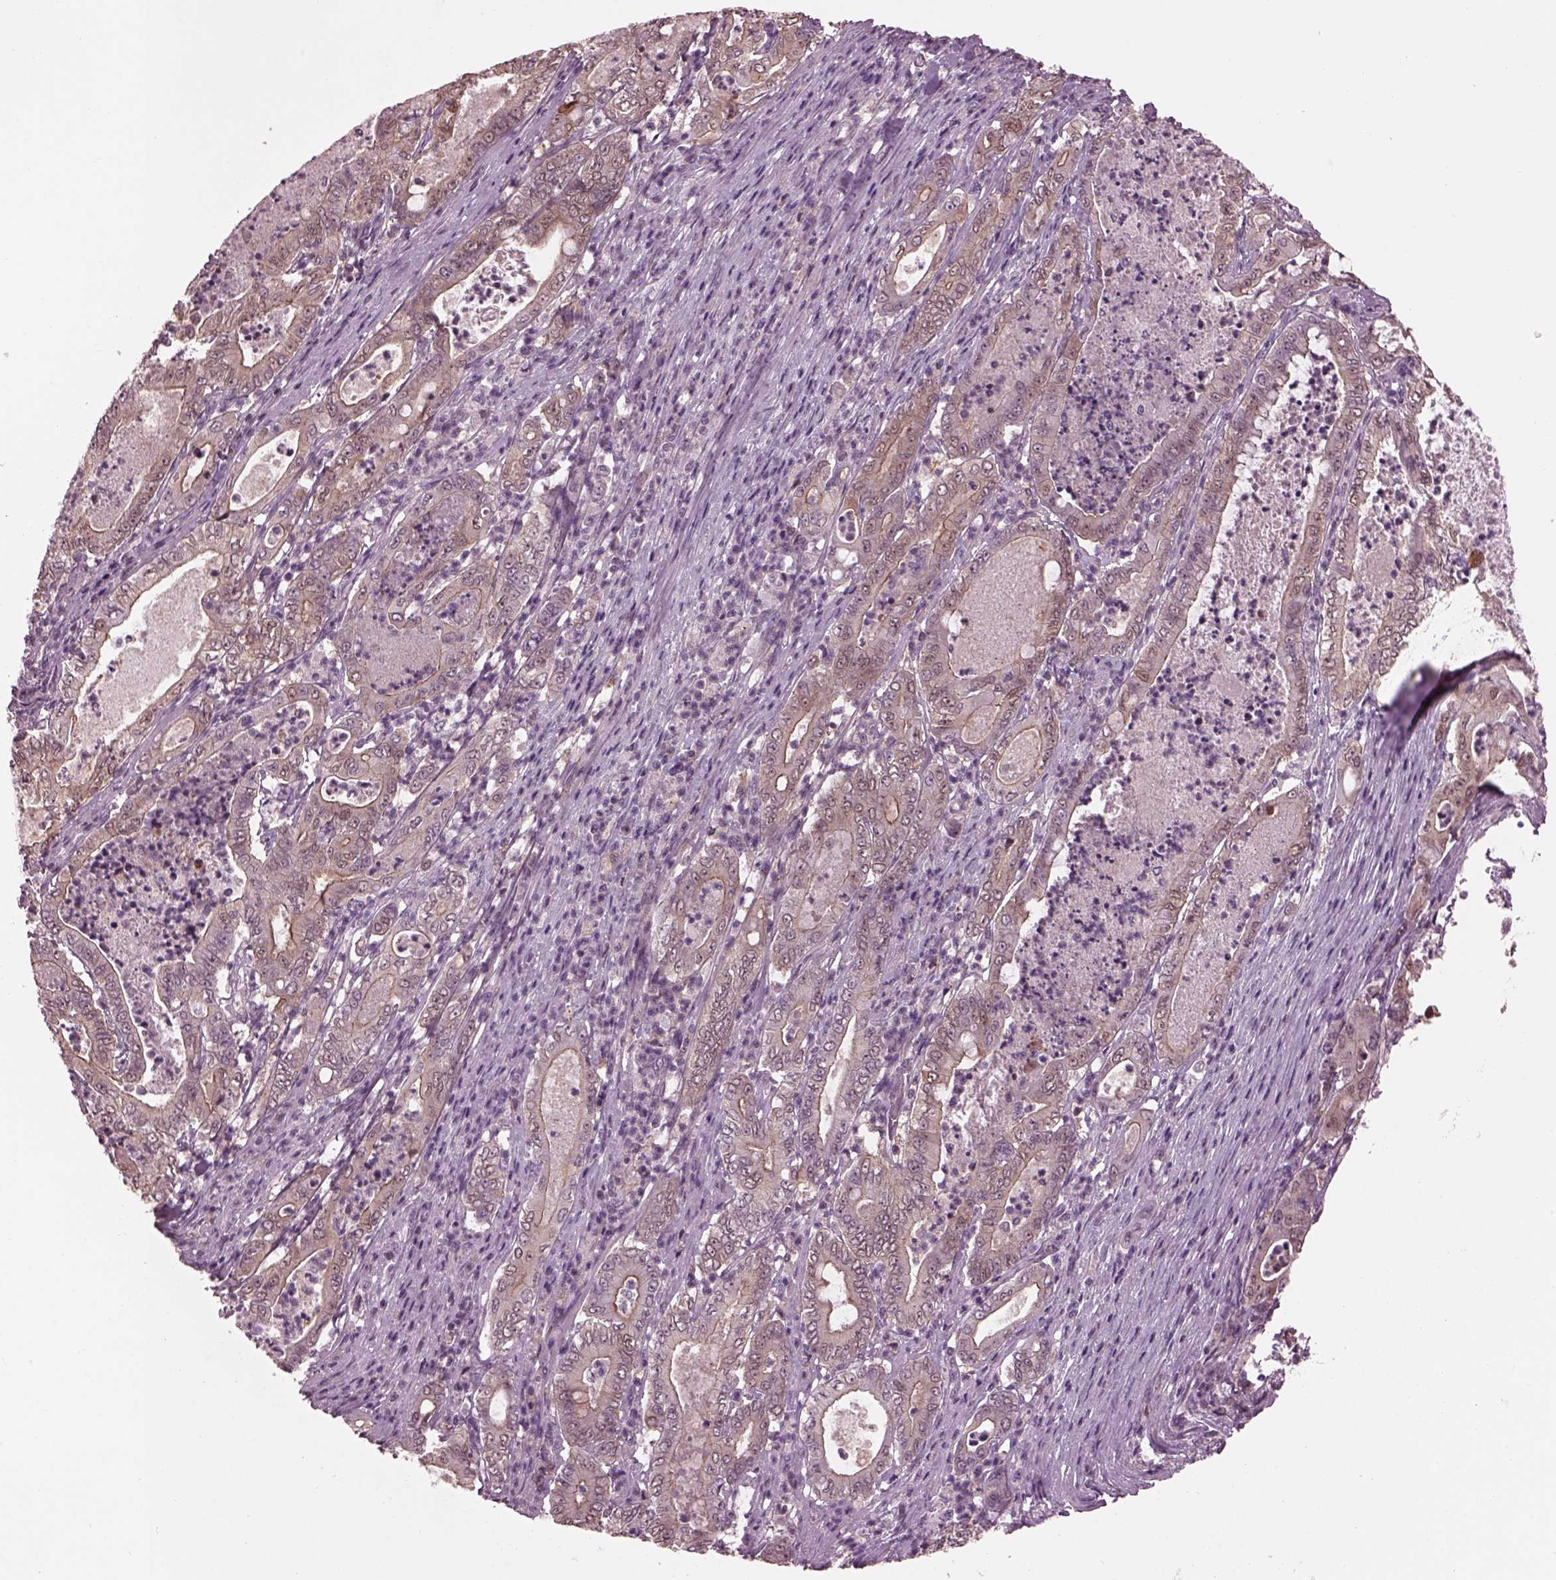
{"staining": {"intensity": "weak", "quantity": "<25%", "location": "cytoplasmic/membranous"}, "tissue": "pancreatic cancer", "cell_type": "Tumor cells", "image_type": "cancer", "snomed": [{"axis": "morphology", "description": "Adenocarcinoma, NOS"}, {"axis": "topography", "description": "Pancreas"}], "caption": "This is an IHC micrograph of human pancreatic cancer (adenocarcinoma). There is no positivity in tumor cells.", "gene": "SRI", "patient": {"sex": "male", "age": 71}}